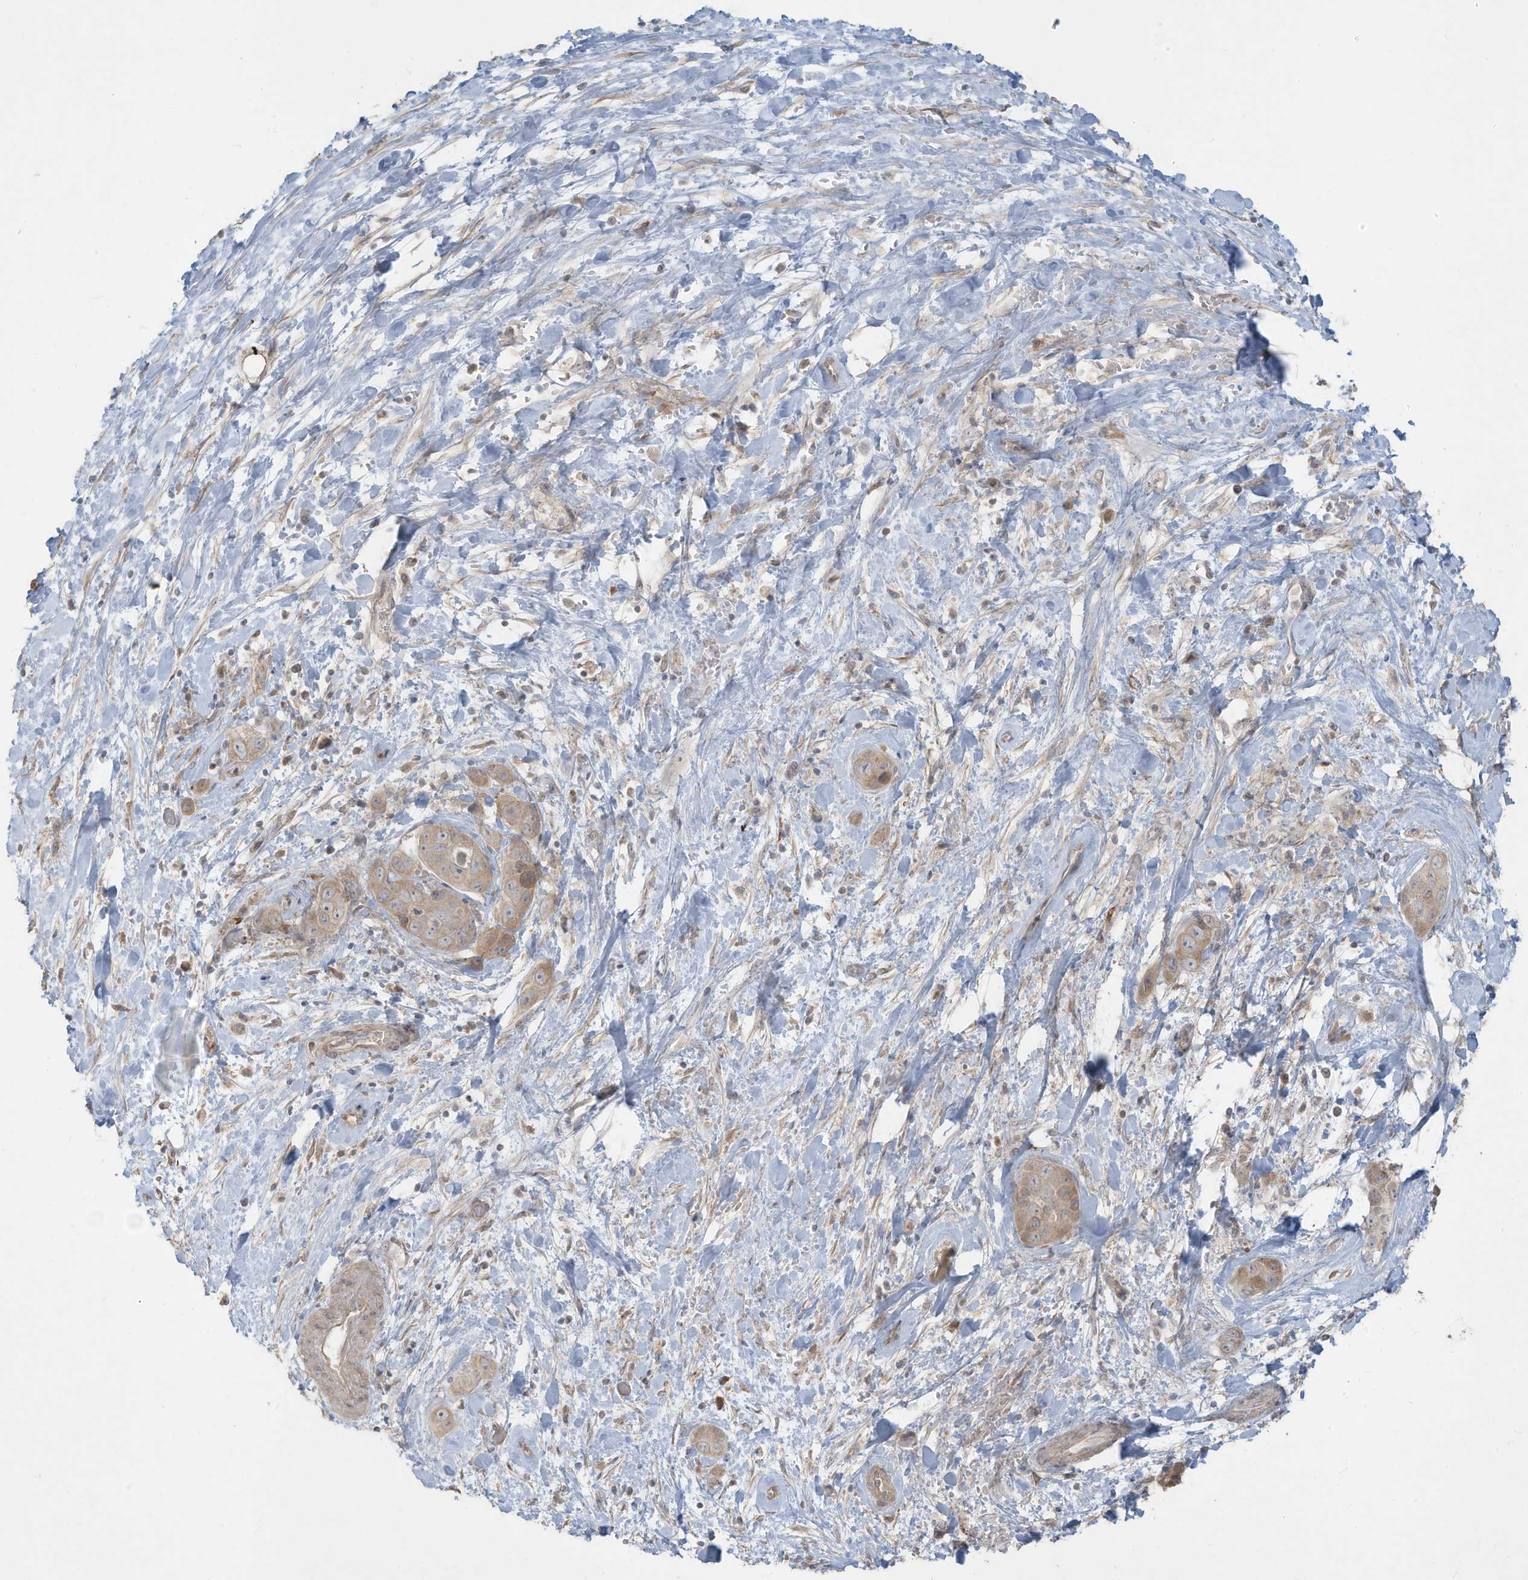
{"staining": {"intensity": "weak", "quantity": ">75%", "location": "cytoplasmic/membranous"}, "tissue": "liver cancer", "cell_type": "Tumor cells", "image_type": "cancer", "snomed": [{"axis": "morphology", "description": "Cholangiocarcinoma"}, {"axis": "topography", "description": "Liver"}], "caption": "Protein staining demonstrates weak cytoplasmic/membranous positivity in approximately >75% of tumor cells in liver cancer (cholangiocarcinoma). The staining was performed using DAB, with brown indicating positive protein expression. Nuclei are stained blue with hematoxylin.", "gene": "MAGIX", "patient": {"sex": "female", "age": 52}}